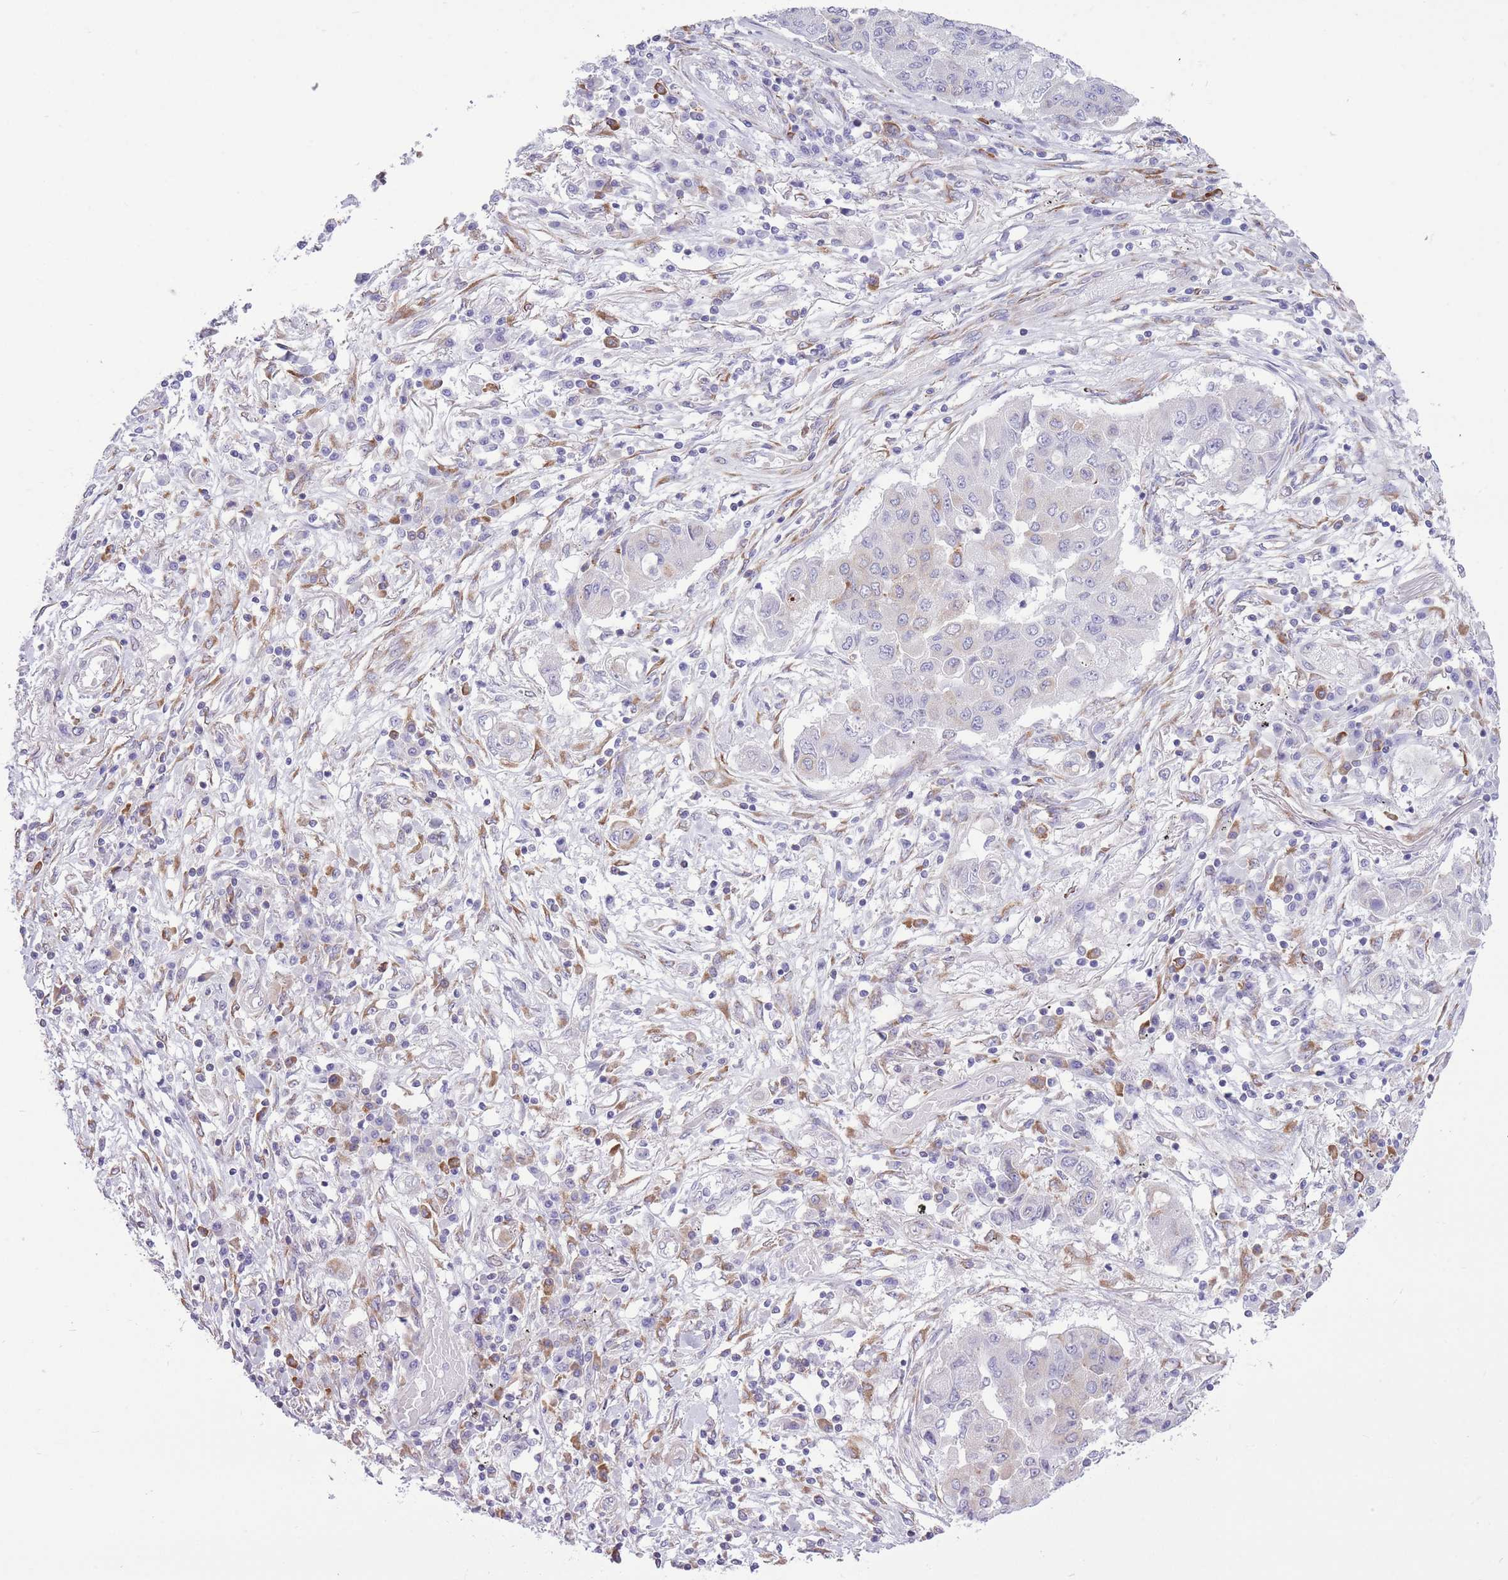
{"staining": {"intensity": "negative", "quantity": "none", "location": "none"}, "tissue": "lung cancer", "cell_type": "Tumor cells", "image_type": "cancer", "snomed": [{"axis": "morphology", "description": "Squamous cell carcinoma, NOS"}, {"axis": "topography", "description": "Lung"}], "caption": "Immunohistochemistry (IHC) of lung cancer reveals no staining in tumor cells.", "gene": "ZNF501", "patient": {"sex": "male", "age": 74}}